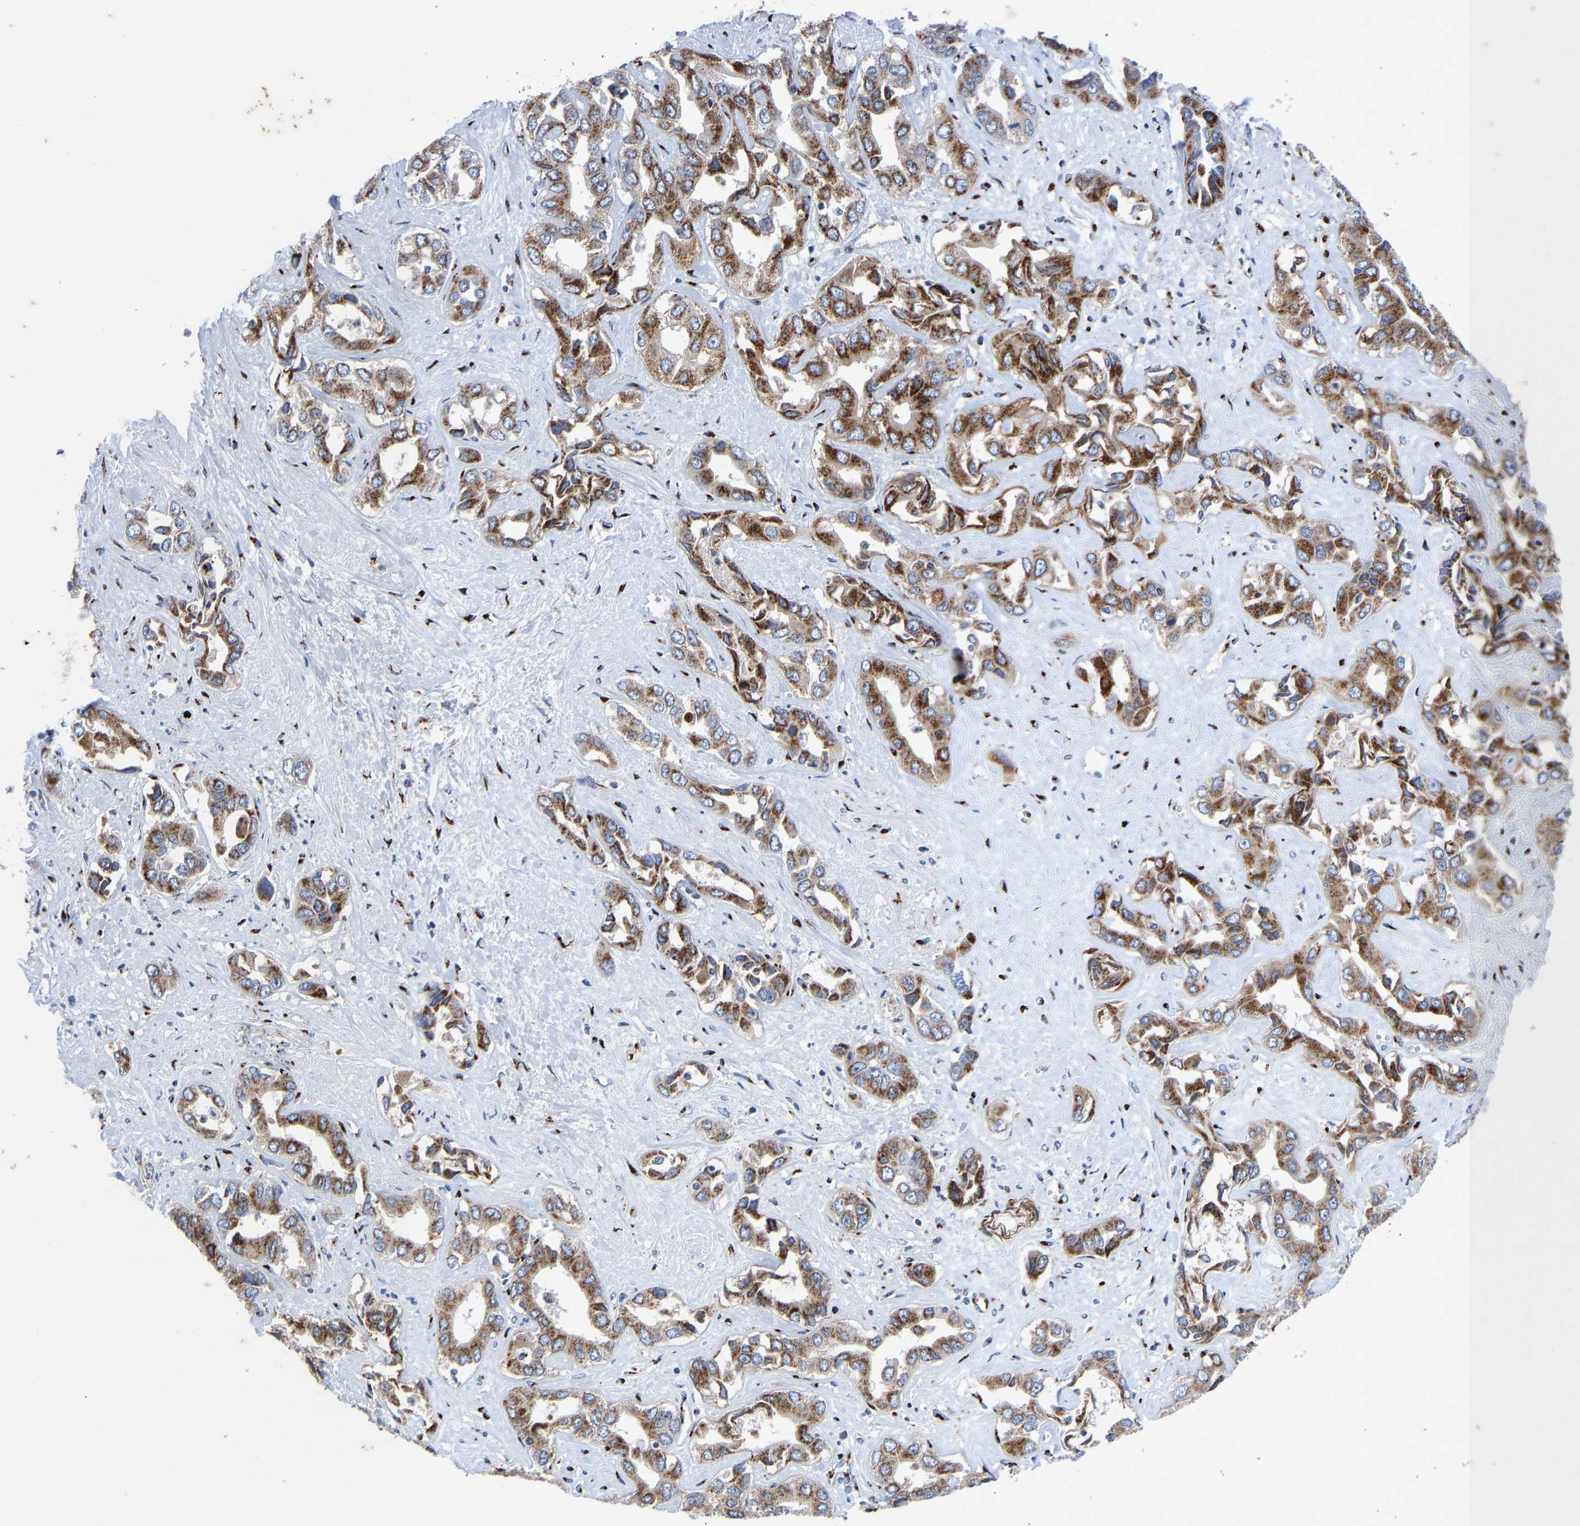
{"staining": {"intensity": "strong", "quantity": ">75%", "location": "cytoplasmic/membranous"}, "tissue": "liver cancer", "cell_type": "Tumor cells", "image_type": "cancer", "snomed": [{"axis": "morphology", "description": "Cholangiocarcinoma"}, {"axis": "topography", "description": "Liver"}], "caption": "DAB (3,3'-diaminobenzidine) immunohistochemical staining of cholangiocarcinoma (liver) demonstrates strong cytoplasmic/membranous protein expression in about >75% of tumor cells.", "gene": "TMEM87A", "patient": {"sex": "female", "age": 52}}